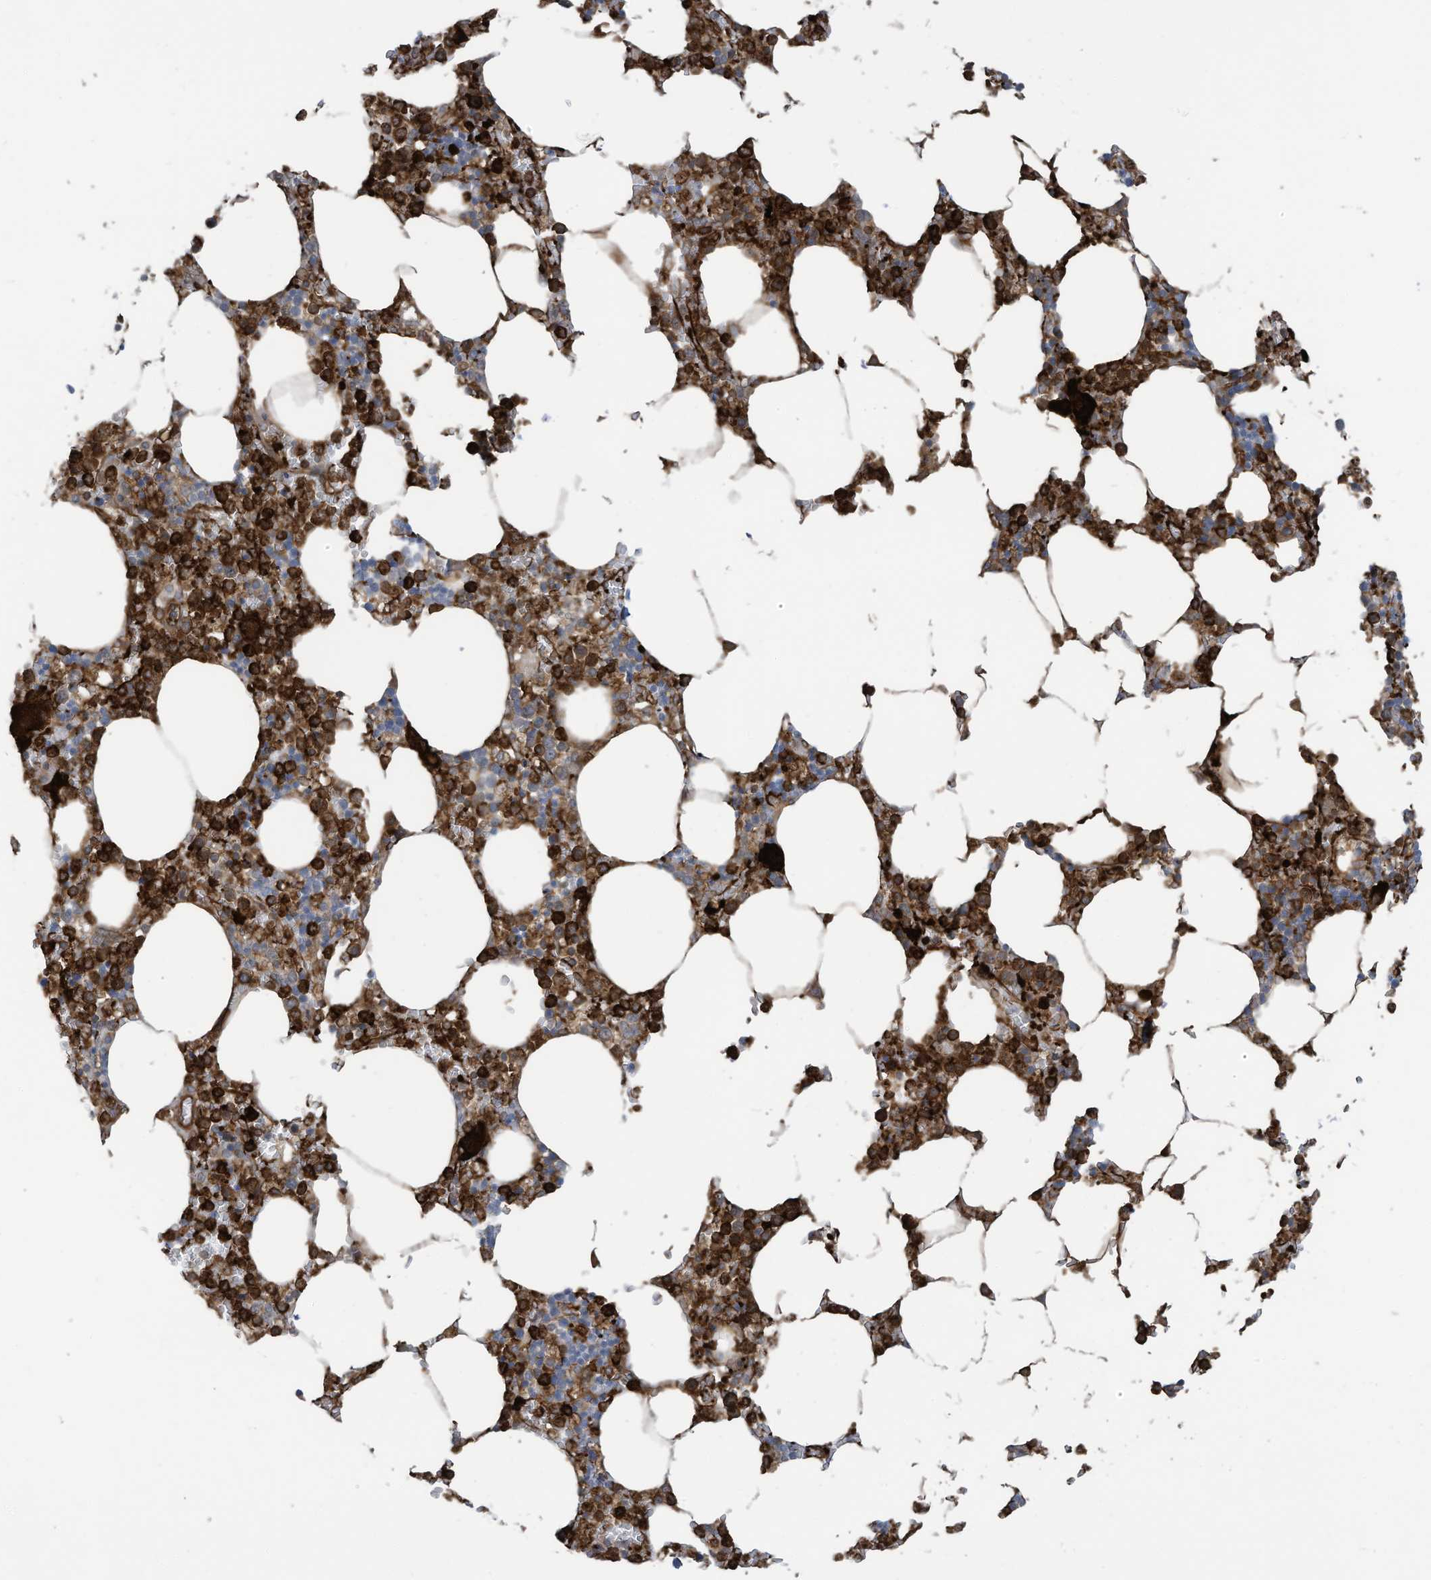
{"staining": {"intensity": "strong", "quantity": ">75%", "location": "cytoplasmic/membranous"}, "tissue": "bone marrow", "cell_type": "Hematopoietic cells", "image_type": "normal", "snomed": [{"axis": "morphology", "description": "Normal tissue, NOS"}, {"axis": "topography", "description": "Bone marrow"}], "caption": "Brown immunohistochemical staining in normal bone marrow exhibits strong cytoplasmic/membranous positivity in approximately >75% of hematopoietic cells. (brown staining indicates protein expression, while blue staining denotes nuclei).", "gene": "SLC9A2", "patient": {"sex": "male", "age": 70}}